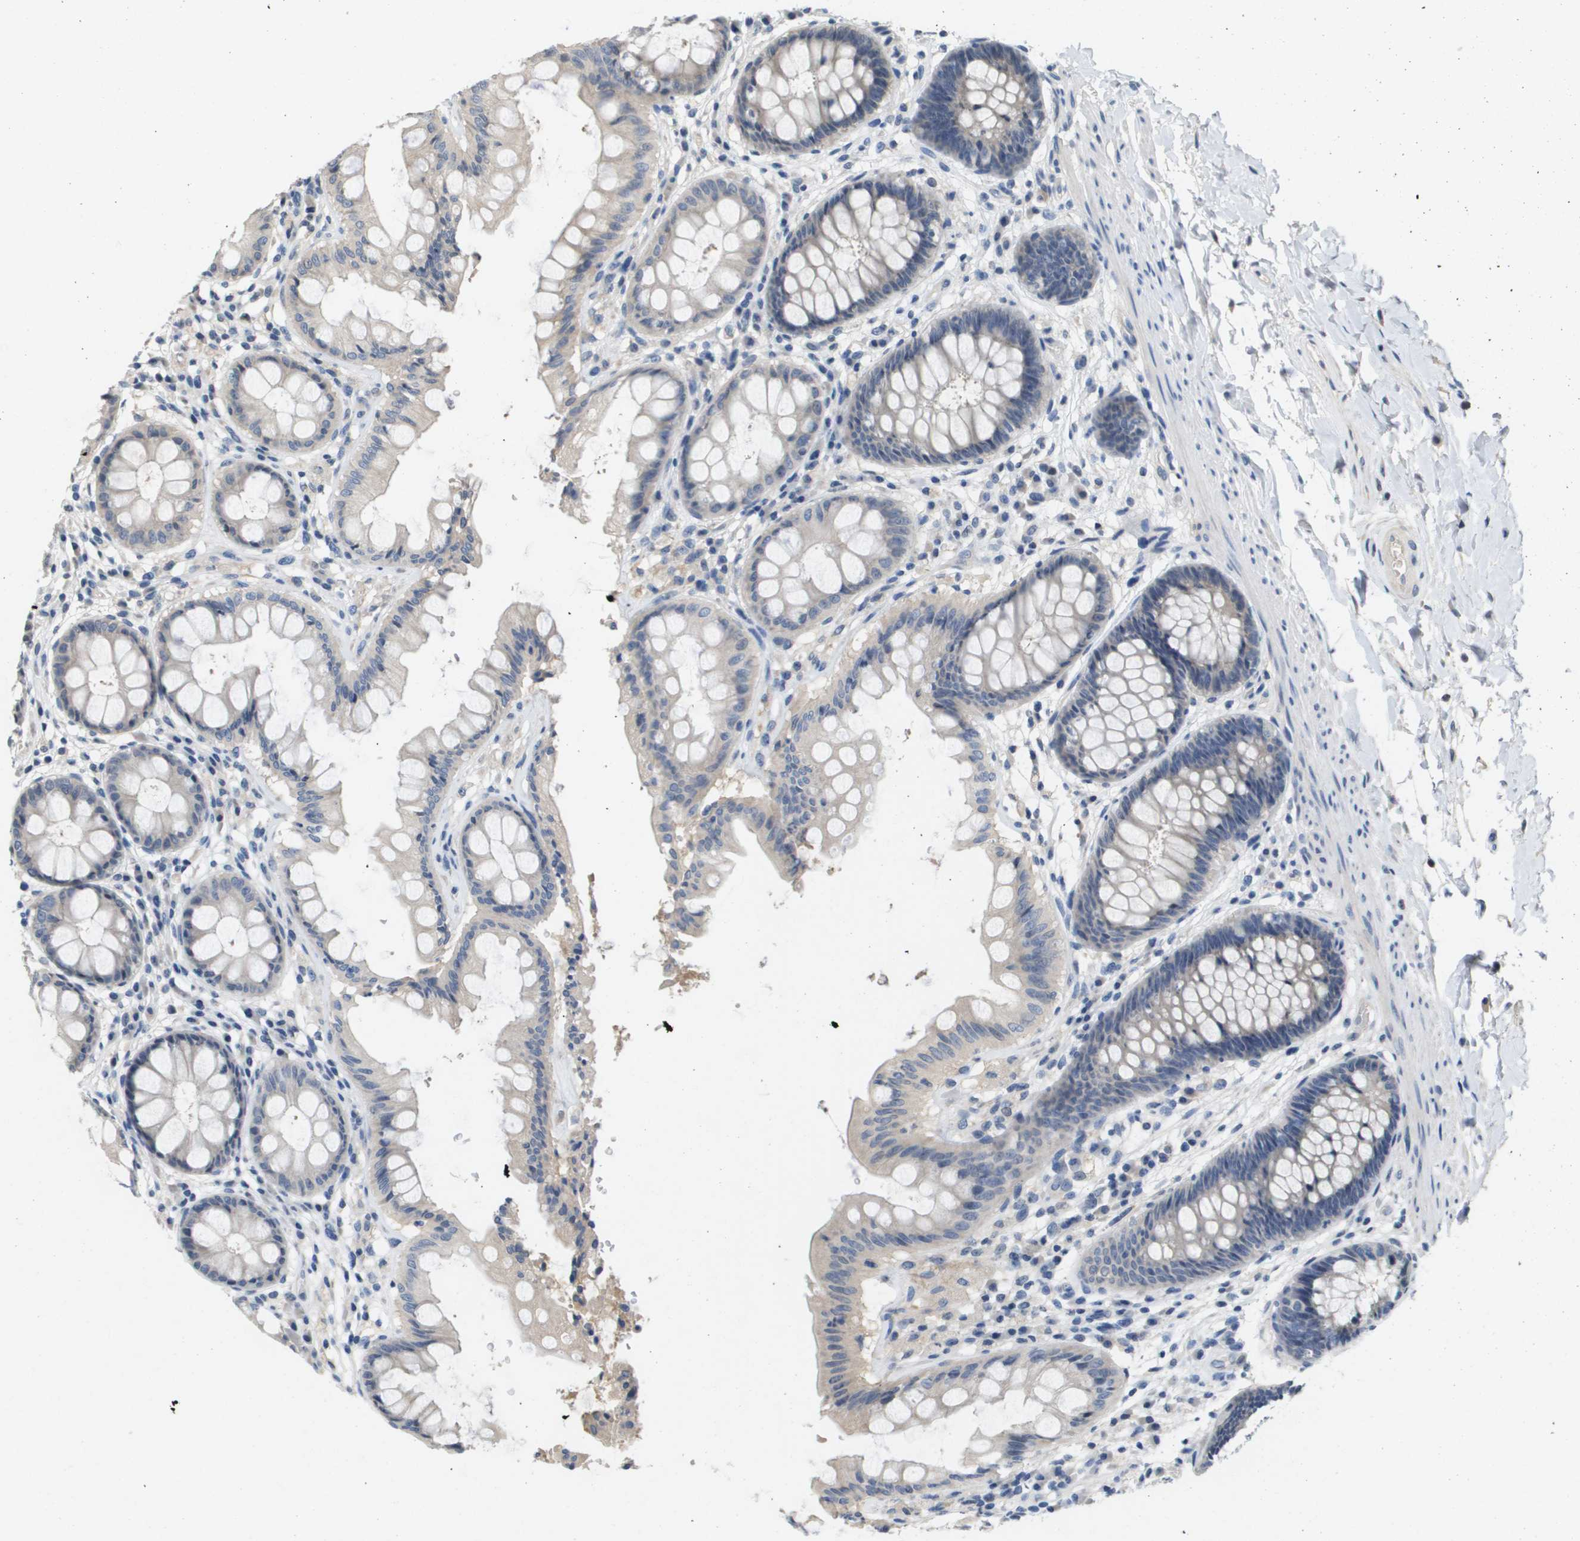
{"staining": {"intensity": "weak", "quantity": "<25%", "location": "cytoplasmic/membranous"}, "tissue": "rectum", "cell_type": "Glandular cells", "image_type": "normal", "snomed": [{"axis": "morphology", "description": "Normal tissue, NOS"}, {"axis": "topography", "description": "Rectum"}], "caption": "An immunohistochemistry (IHC) photomicrograph of benign rectum is shown. There is no staining in glandular cells of rectum. (Stains: DAB (3,3'-diaminobenzidine) immunohistochemistry (IHC) with hematoxylin counter stain, Microscopy: brightfield microscopy at high magnification).", "gene": "CAPN11", "patient": {"sex": "female", "age": 46}}